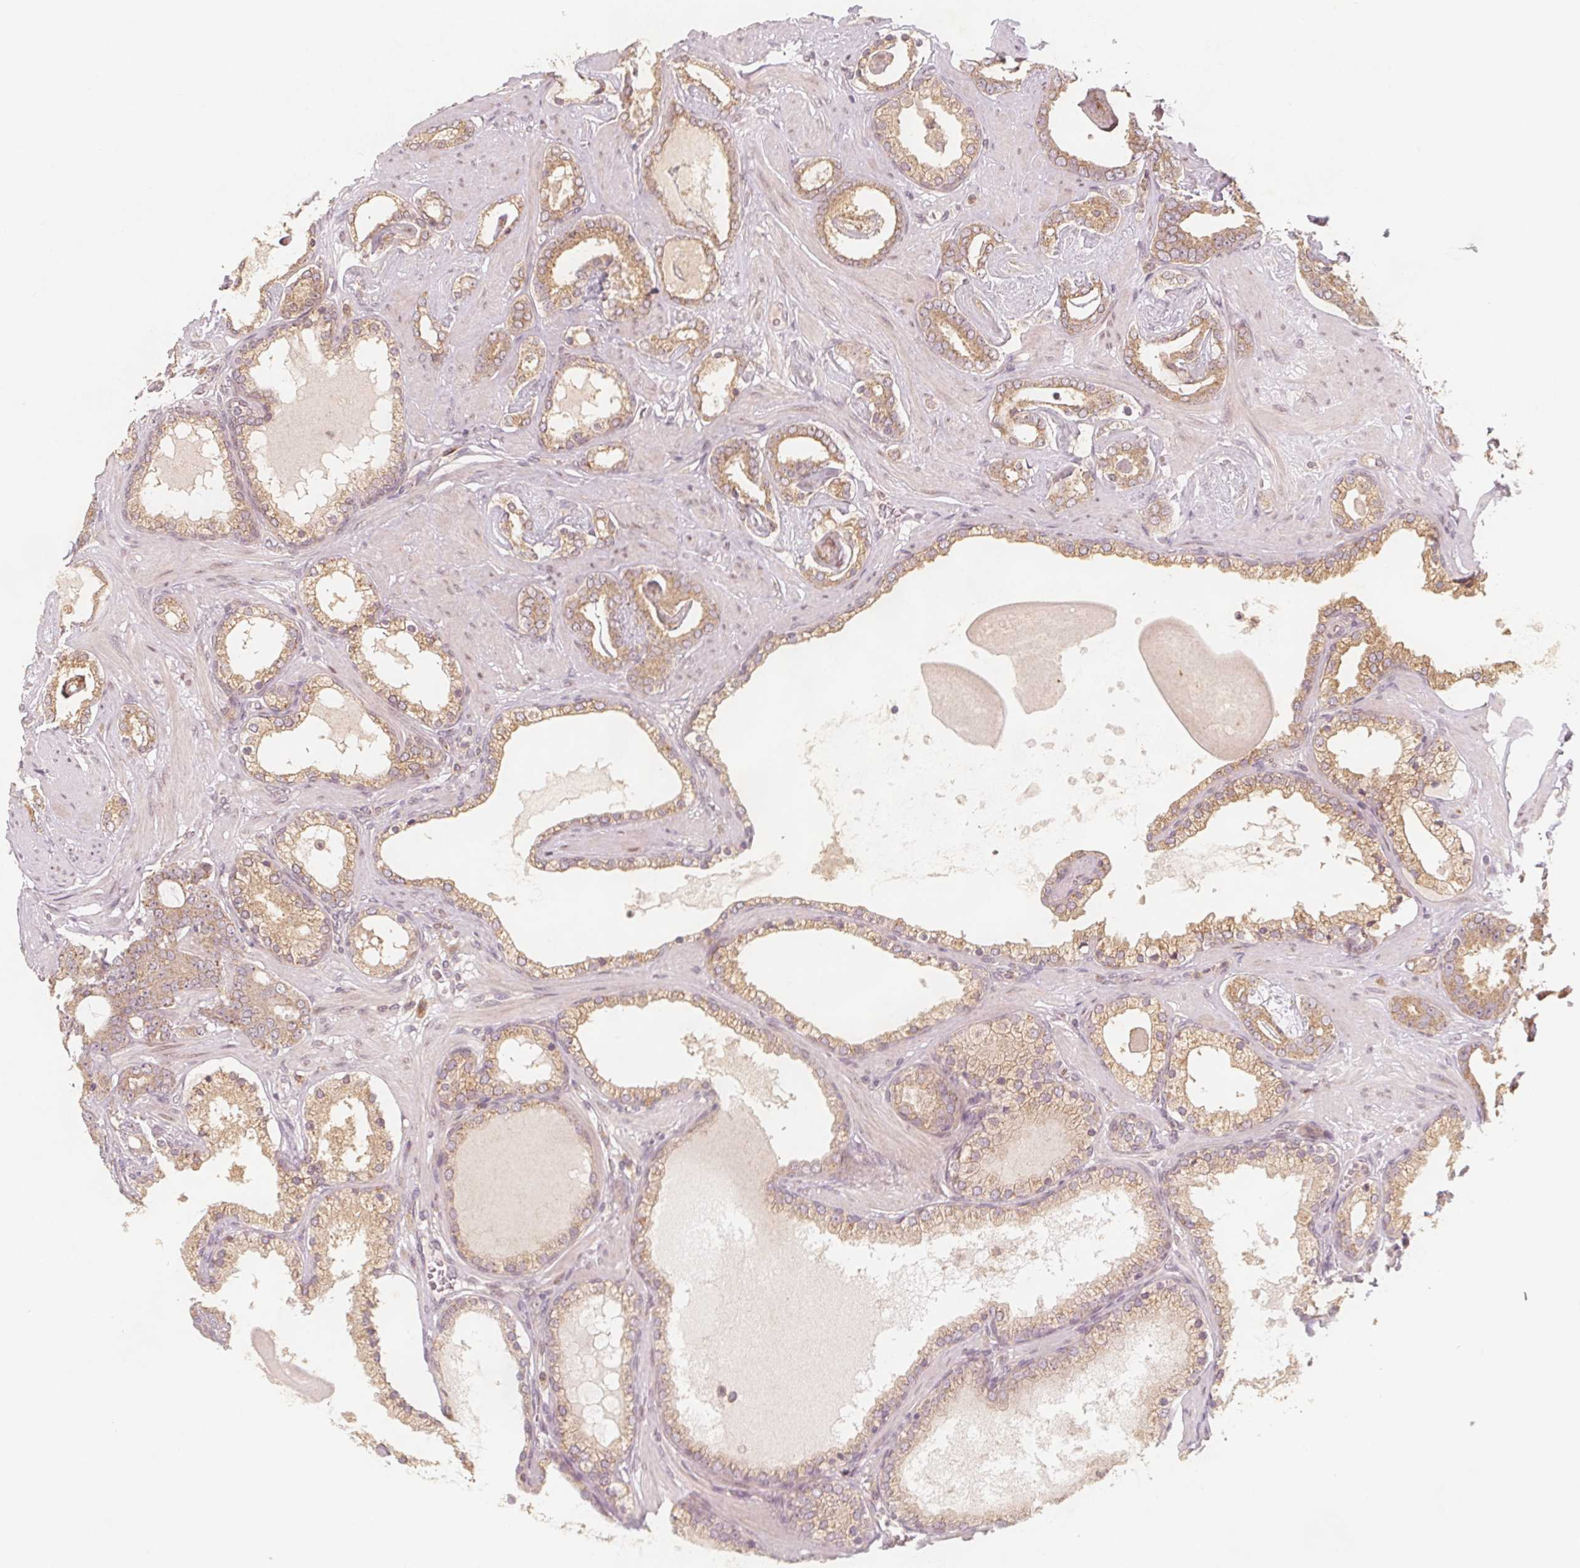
{"staining": {"intensity": "weak", "quantity": ">75%", "location": "cytoplasmic/membranous"}, "tissue": "prostate cancer", "cell_type": "Tumor cells", "image_type": "cancer", "snomed": [{"axis": "morphology", "description": "Adenocarcinoma, High grade"}, {"axis": "topography", "description": "Prostate"}], "caption": "Human prostate high-grade adenocarcinoma stained with a brown dye reveals weak cytoplasmic/membranous positive staining in approximately >75% of tumor cells.", "gene": "NCSTN", "patient": {"sex": "male", "age": 63}}